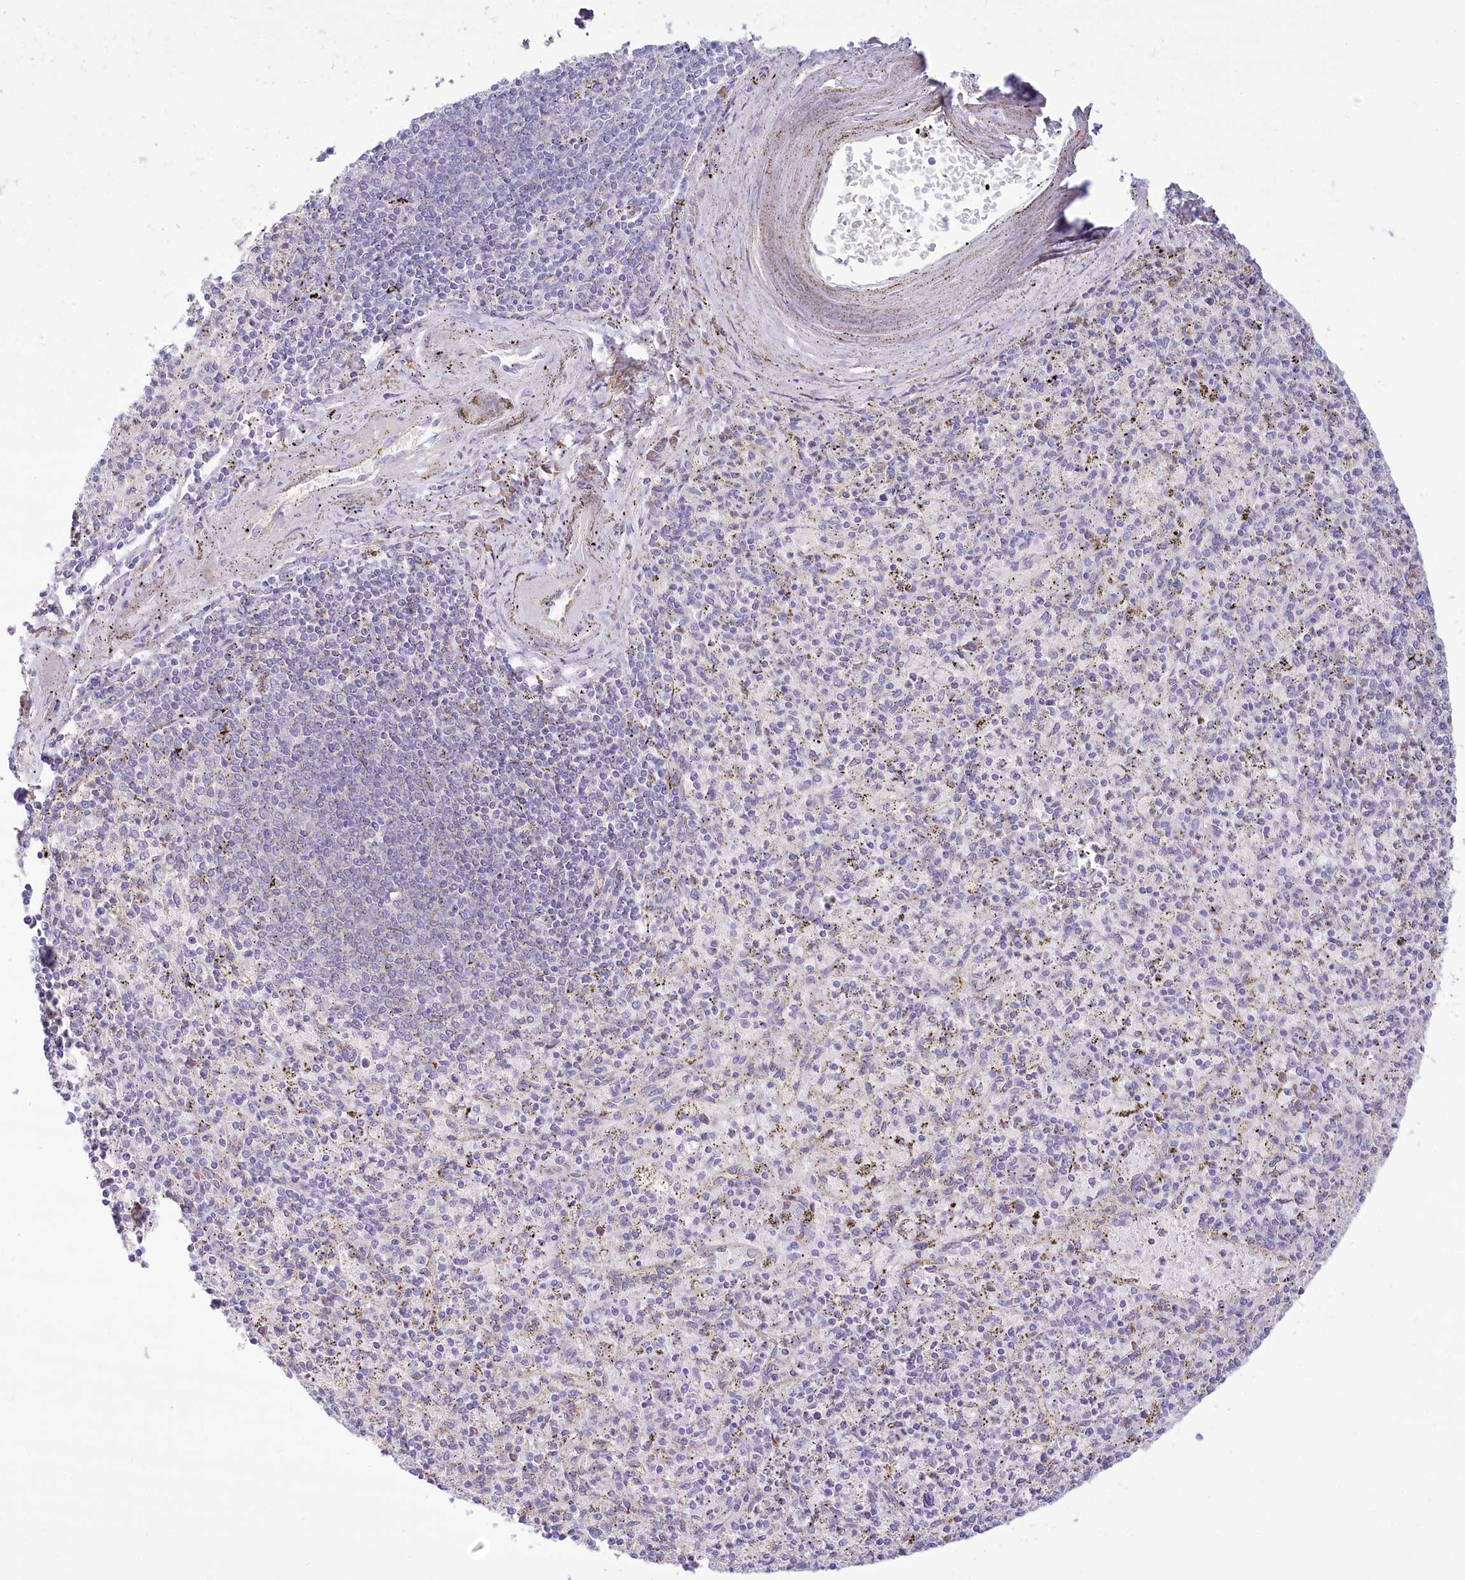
{"staining": {"intensity": "negative", "quantity": "none", "location": "none"}, "tissue": "spleen", "cell_type": "Cells in red pulp", "image_type": "normal", "snomed": [{"axis": "morphology", "description": "Normal tissue, NOS"}, {"axis": "topography", "description": "Spleen"}], "caption": "Micrograph shows no significant protein staining in cells in red pulp of normal spleen. The staining is performed using DAB brown chromogen with nuclei counter-stained in using hematoxylin.", "gene": "STT3B", "patient": {"sex": "male", "age": 72}}